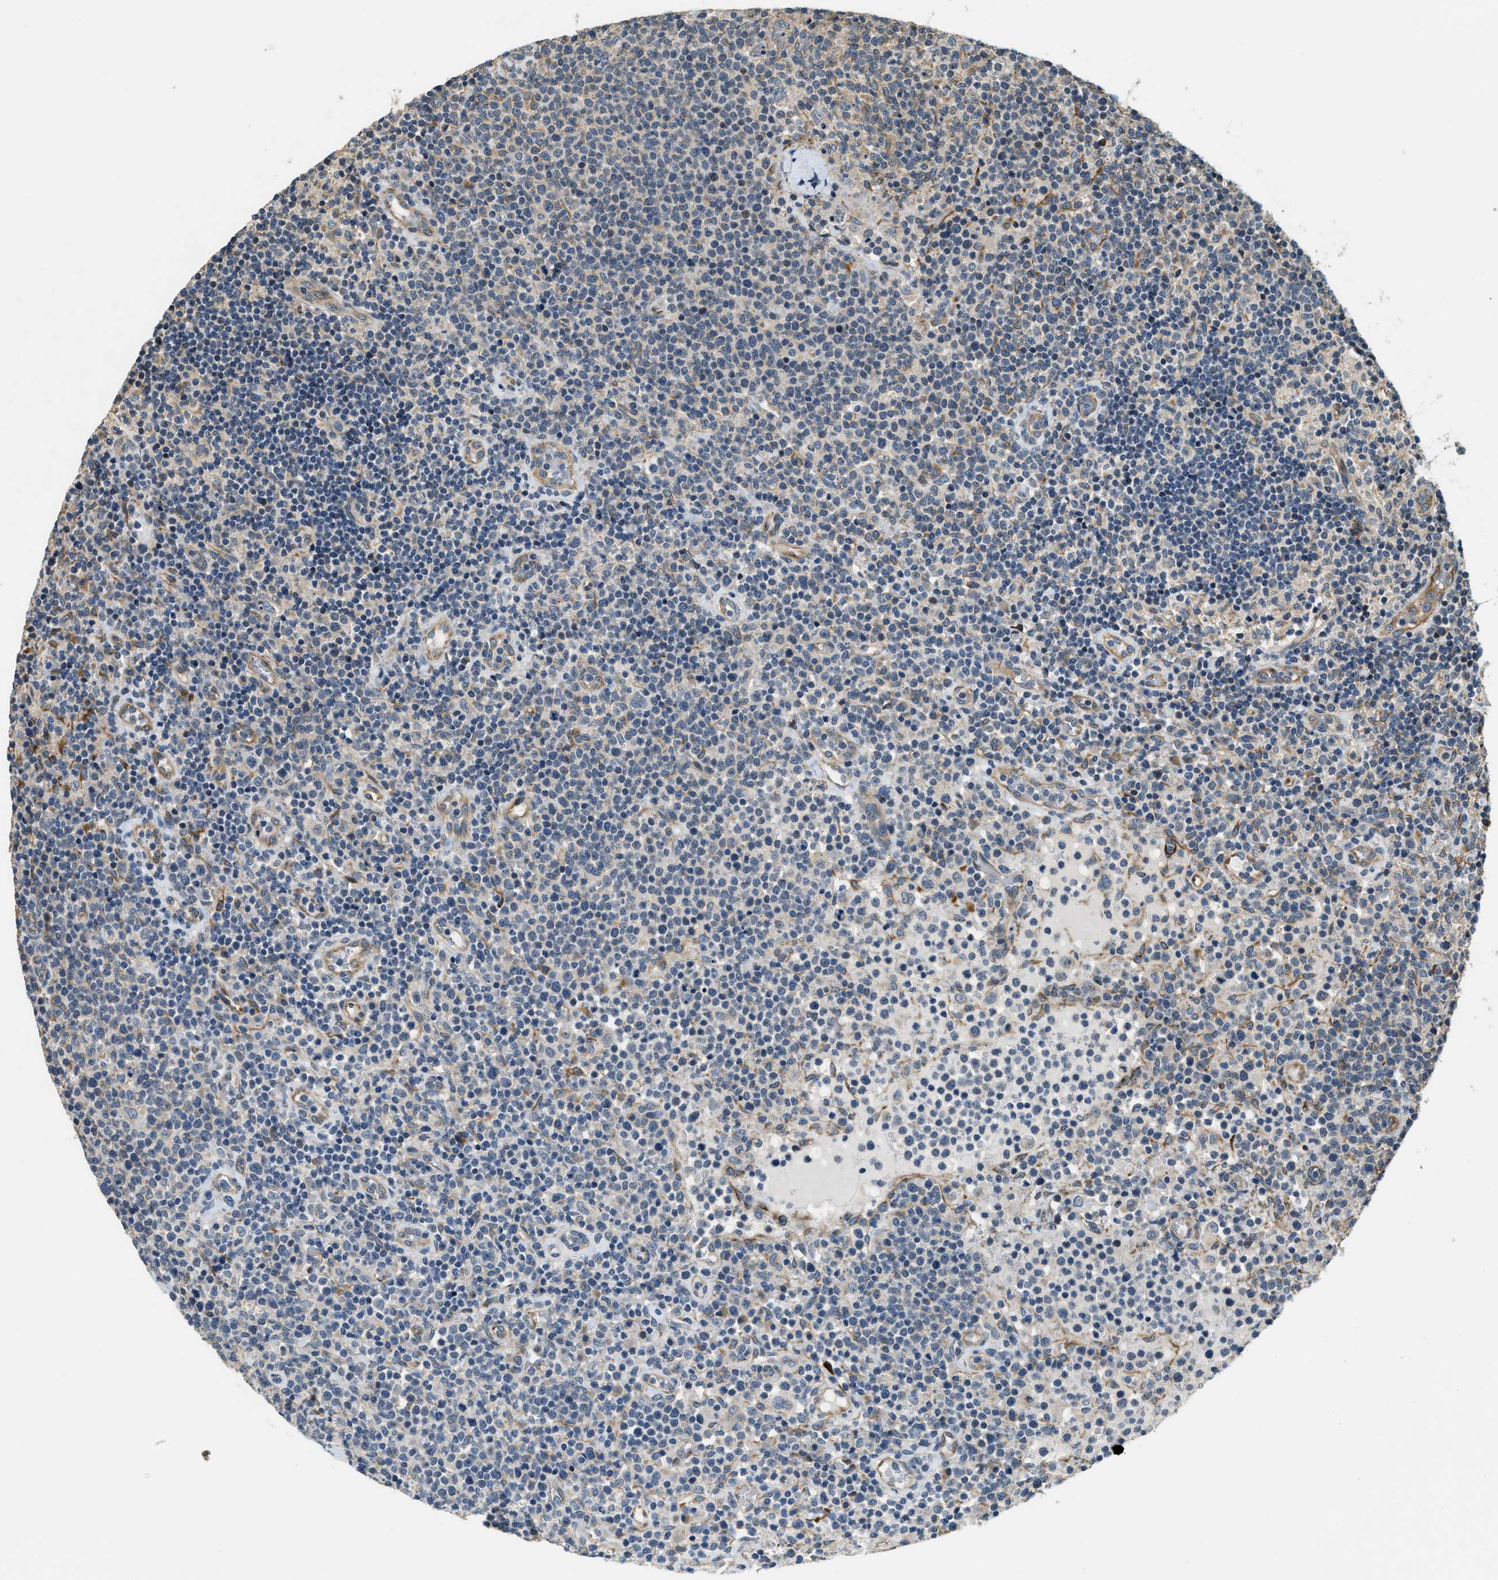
{"staining": {"intensity": "negative", "quantity": "none", "location": "none"}, "tissue": "lymphoma", "cell_type": "Tumor cells", "image_type": "cancer", "snomed": [{"axis": "morphology", "description": "Malignant lymphoma, non-Hodgkin's type, High grade"}, {"axis": "topography", "description": "Lymph node"}], "caption": "Malignant lymphoma, non-Hodgkin's type (high-grade) stained for a protein using immunohistochemistry exhibits no positivity tumor cells.", "gene": "ALOX12", "patient": {"sex": "male", "age": 61}}